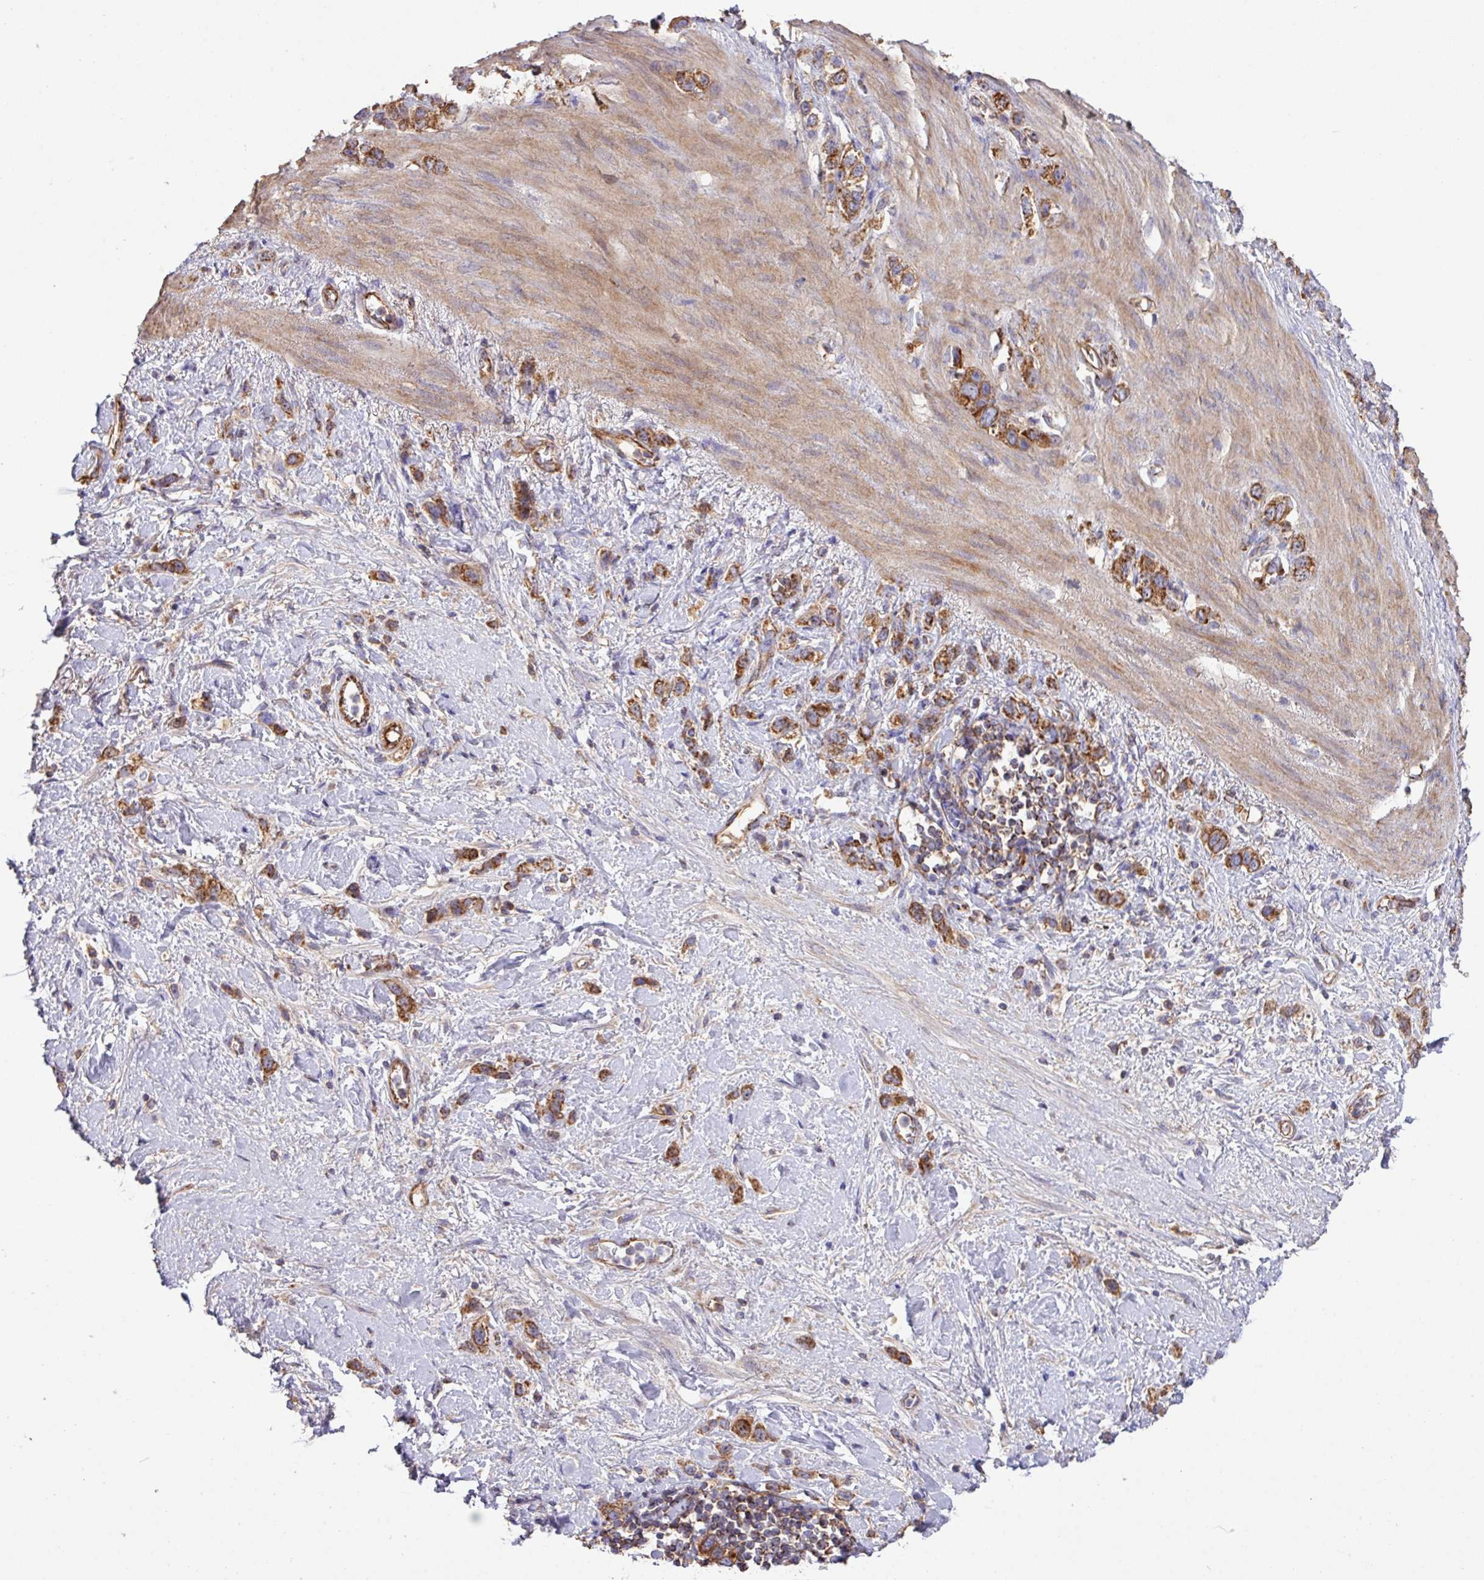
{"staining": {"intensity": "strong", "quantity": ">75%", "location": "cytoplasmic/membranous"}, "tissue": "stomach cancer", "cell_type": "Tumor cells", "image_type": "cancer", "snomed": [{"axis": "morphology", "description": "Adenocarcinoma, NOS"}, {"axis": "topography", "description": "Stomach"}], "caption": "Immunohistochemical staining of stomach cancer (adenocarcinoma) exhibits high levels of strong cytoplasmic/membranous positivity in approximately >75% of tumor cells.", "gene": "LRRC53", "patient": {"sex": "female", "age": 65}}